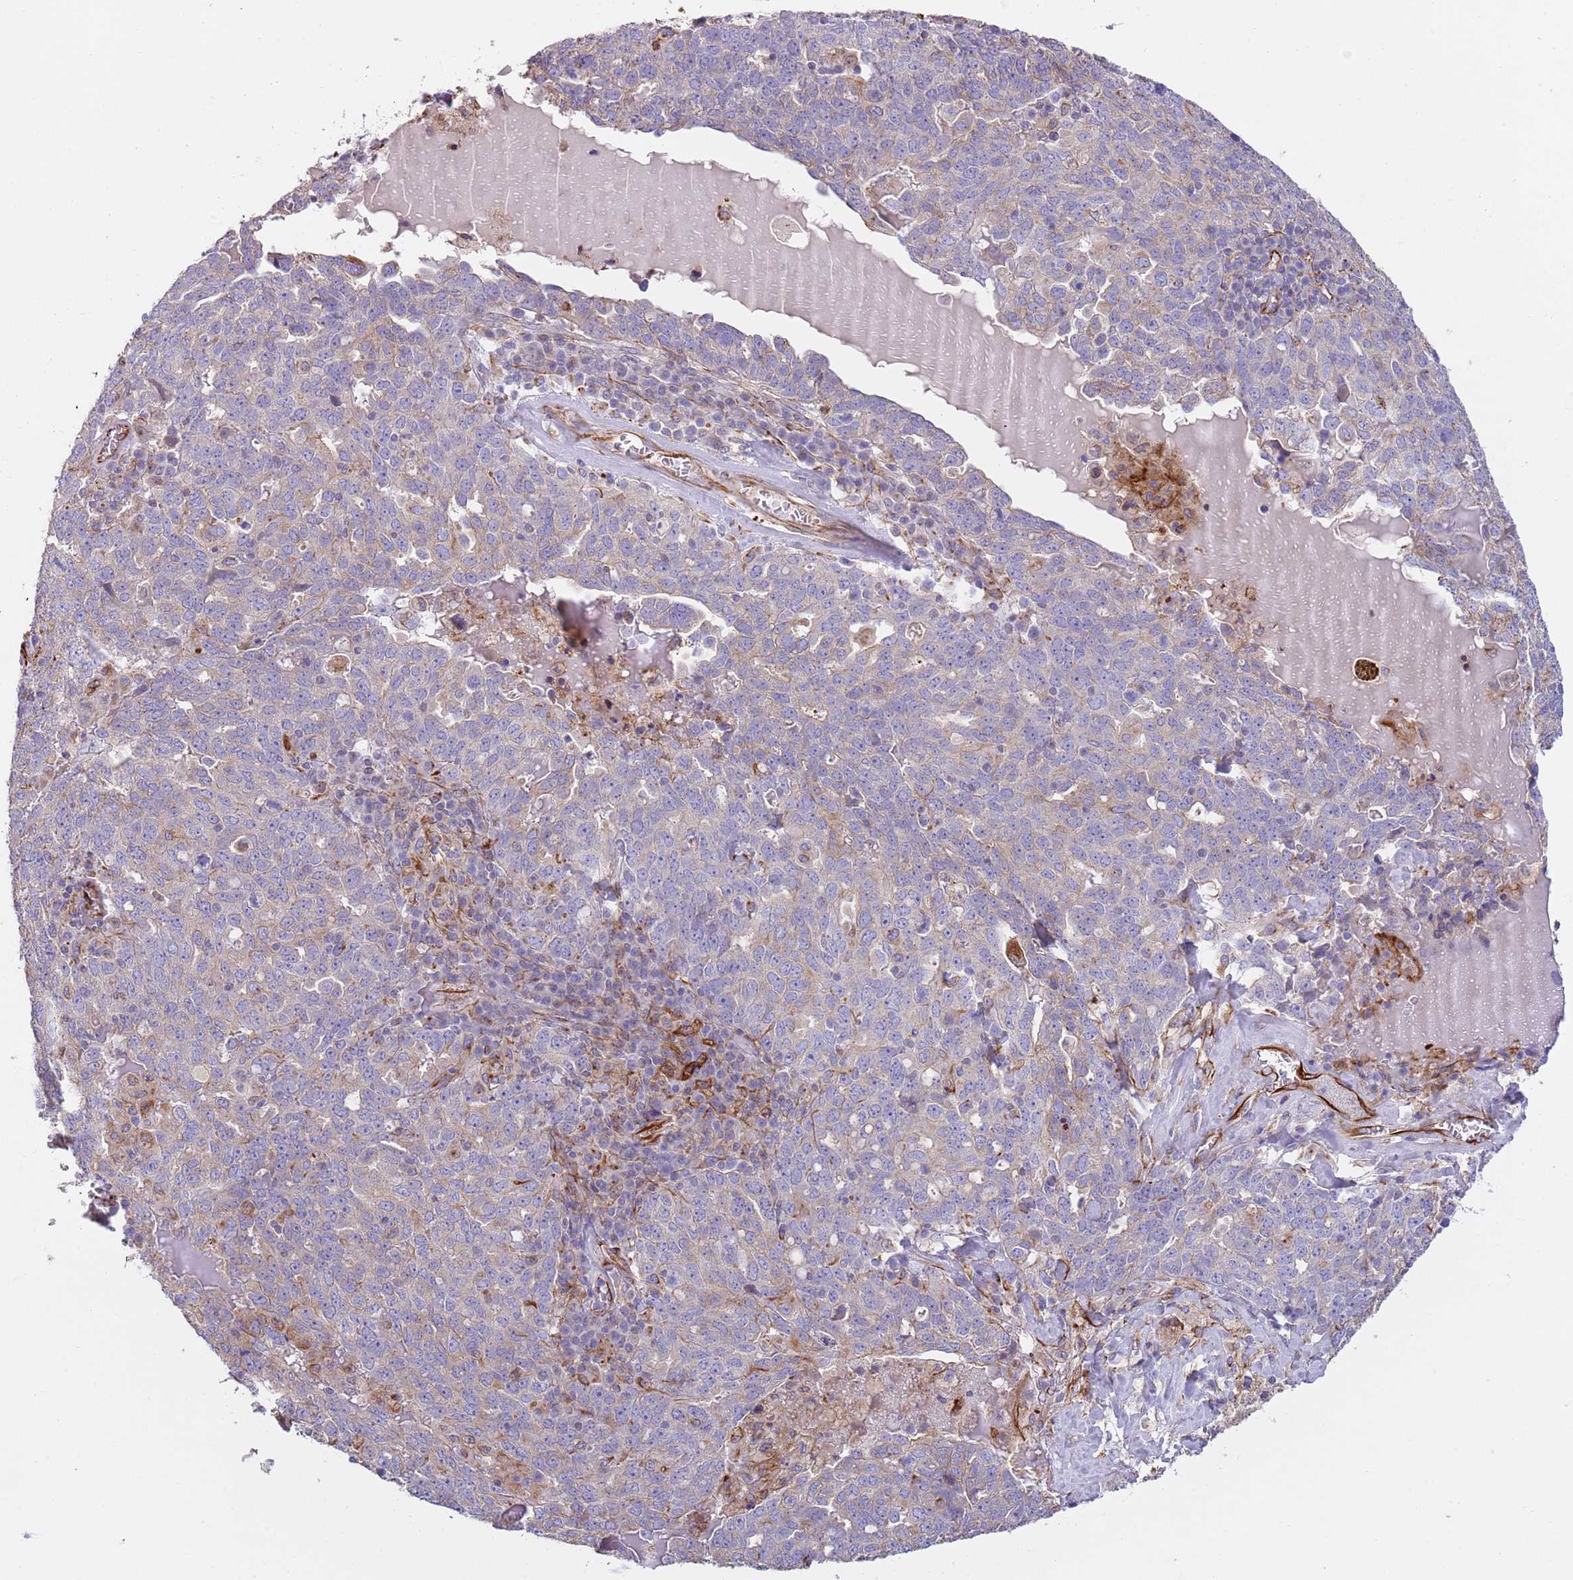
{"staining": {"intensity": "weak", "quantity": "<25%", "location": "cytoplasmic/membranous"}, "tissue": "ovarian cancer", "cell_type": "Tumor cells", "image_type": "cancer", "snomed": [{"axis": "morphology", "description": "Carcinoma, endometroid"}, {"axis": "topography", "description": "Ovary"}], "caption": "Ovarian endometroid carcinoma was stained to show a protein in brown. There is no significant positivity in tumor cells.", "gene": "MOGAT1", "patient": {"sex": "female", "age": 62}}